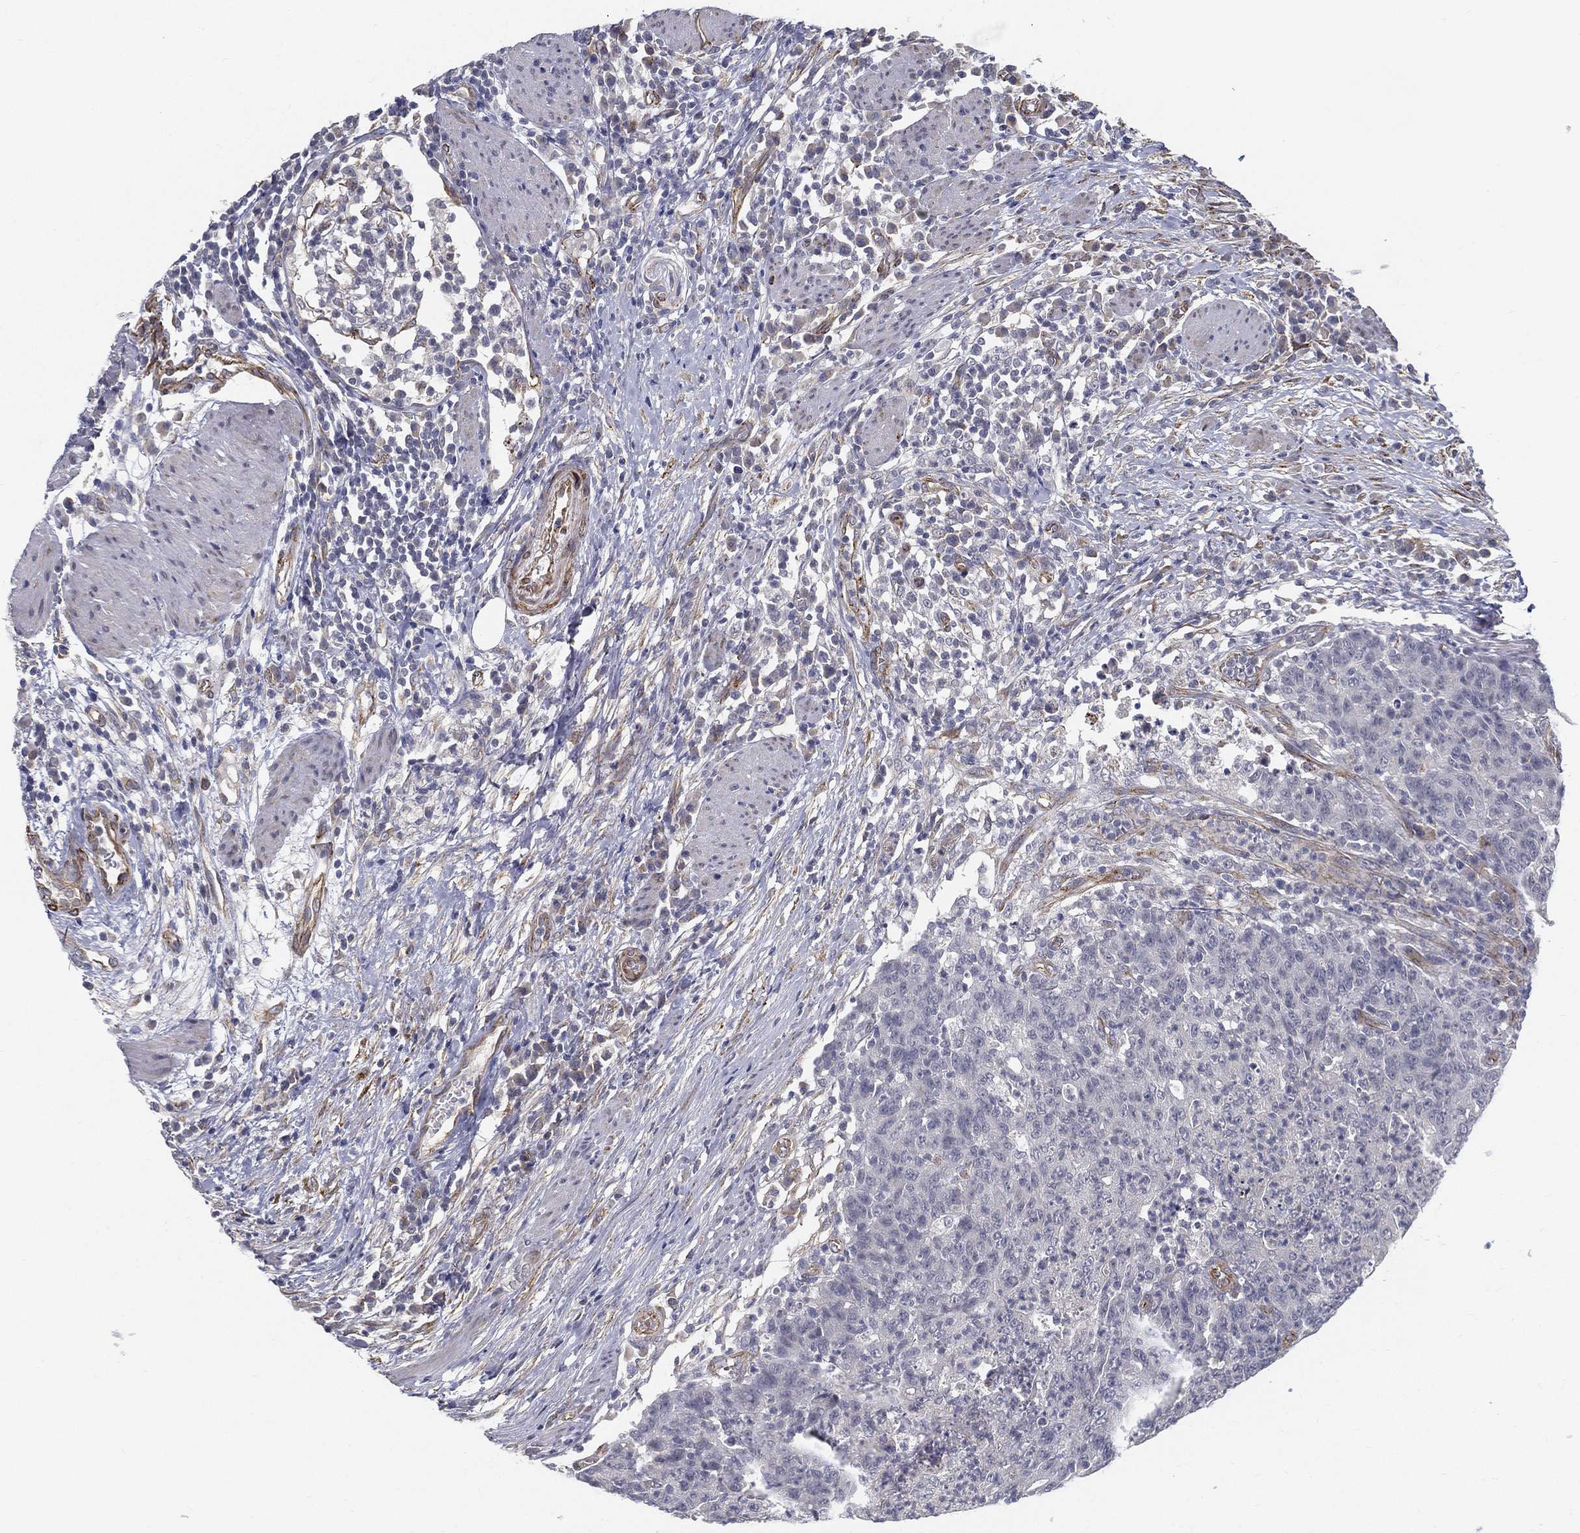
{"staining": {"intensity": "negative", "quantity": "none", "location": "none"}, "tissue": "colorectal cancer", "cell_type": "Tumor cells", "image_type": "cancer", "snomed": [{"axis": "morphology", "description": "Adenocarcinoma, NOS"}, {"axis": "topography", "description": "Colon"}], "caption": "The histopathology image displays no staining of tumor cells in colorectal cancer.", "gene": "LRRC56", "patient": {"sex": "male", "age": 70}}